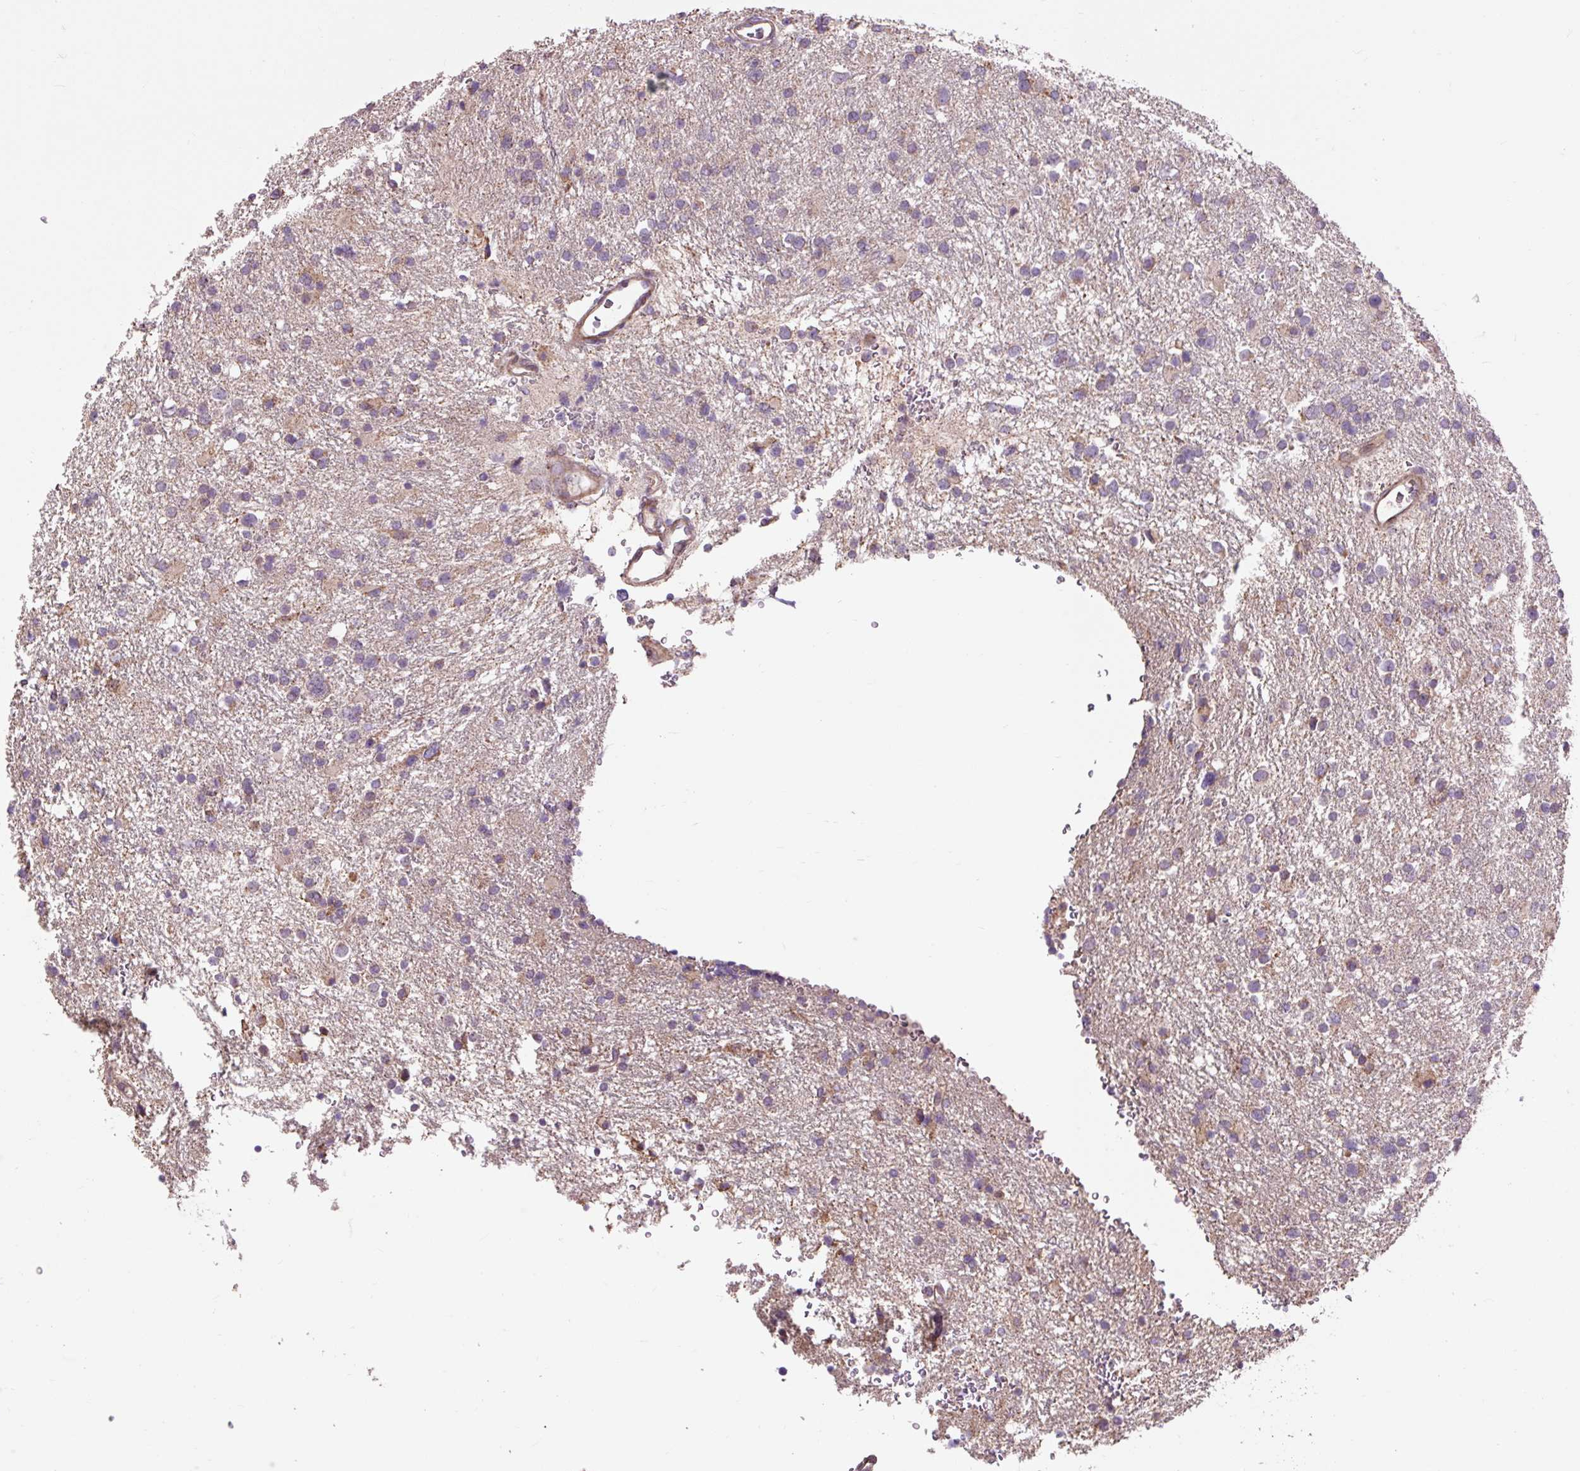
{"staining": {"intensity": "moderate", "quantity": "<25%", "location": "cytoplasmic/membranous"}, "tissue": "glioma", "cell_type": "Tumor cells", "image_type": "cancer", "snomed": [{"axis": "morphology", "description": "Glioma, malignant, Low grade"}, {"axis": "topography", "description": "Brain"}], "caption": "Glioma tissue shows moderate cytoplasmic/membranous staining in approximately <25% of tumor cells, visualized by immunohistochemistry. The protein of interest is shown in brown color, while the nuclei are stained blue.", "gene": "PRIMPOL", "patient": {"sex": "female", "age": 32}}